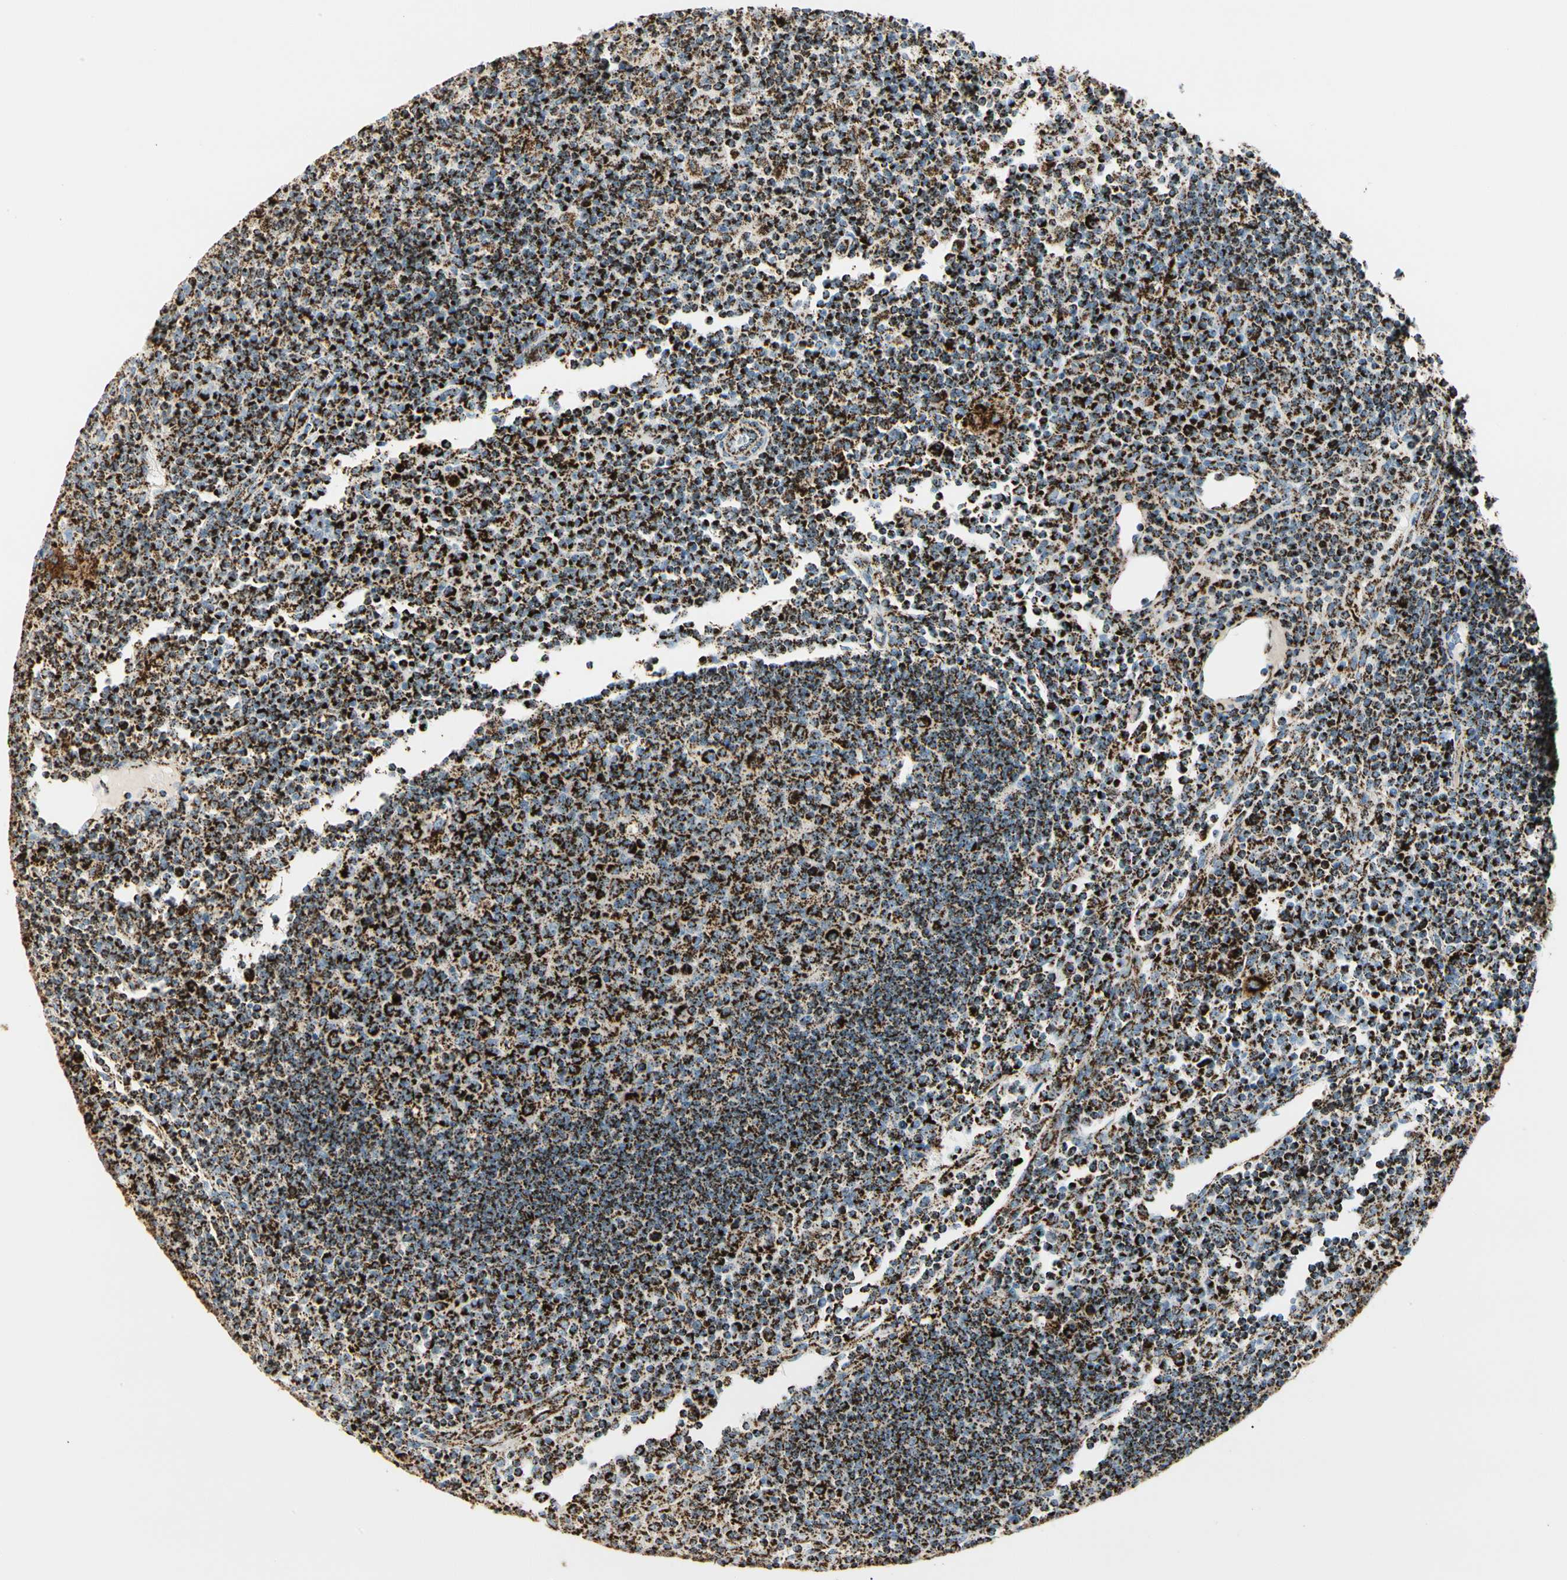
{"staining": {"intensity": "strong", "quantity": ">75%", "location": "cytoplasmic/membranous"}, "tissue": "lymph node", "cell_type": "Germinal center cells", "image_type": "normal", "snomed": [{"axis": "morphology", "description": "Normal tissue, NOS"}, {"axis": "morphology", "description": "Inflammation, NOS"}, {"axis": "topography", "description": "Lymph node"}], "caption": "Protein staining of normal lymph node demonstrates strong cytoplasmic/membranous positivity in about >75% of germinal center cells. The protein is shown in brown color, while the nuclei are stained blue.", "gene": "ME2", "patient": {"sex": "male", "age": 55}}